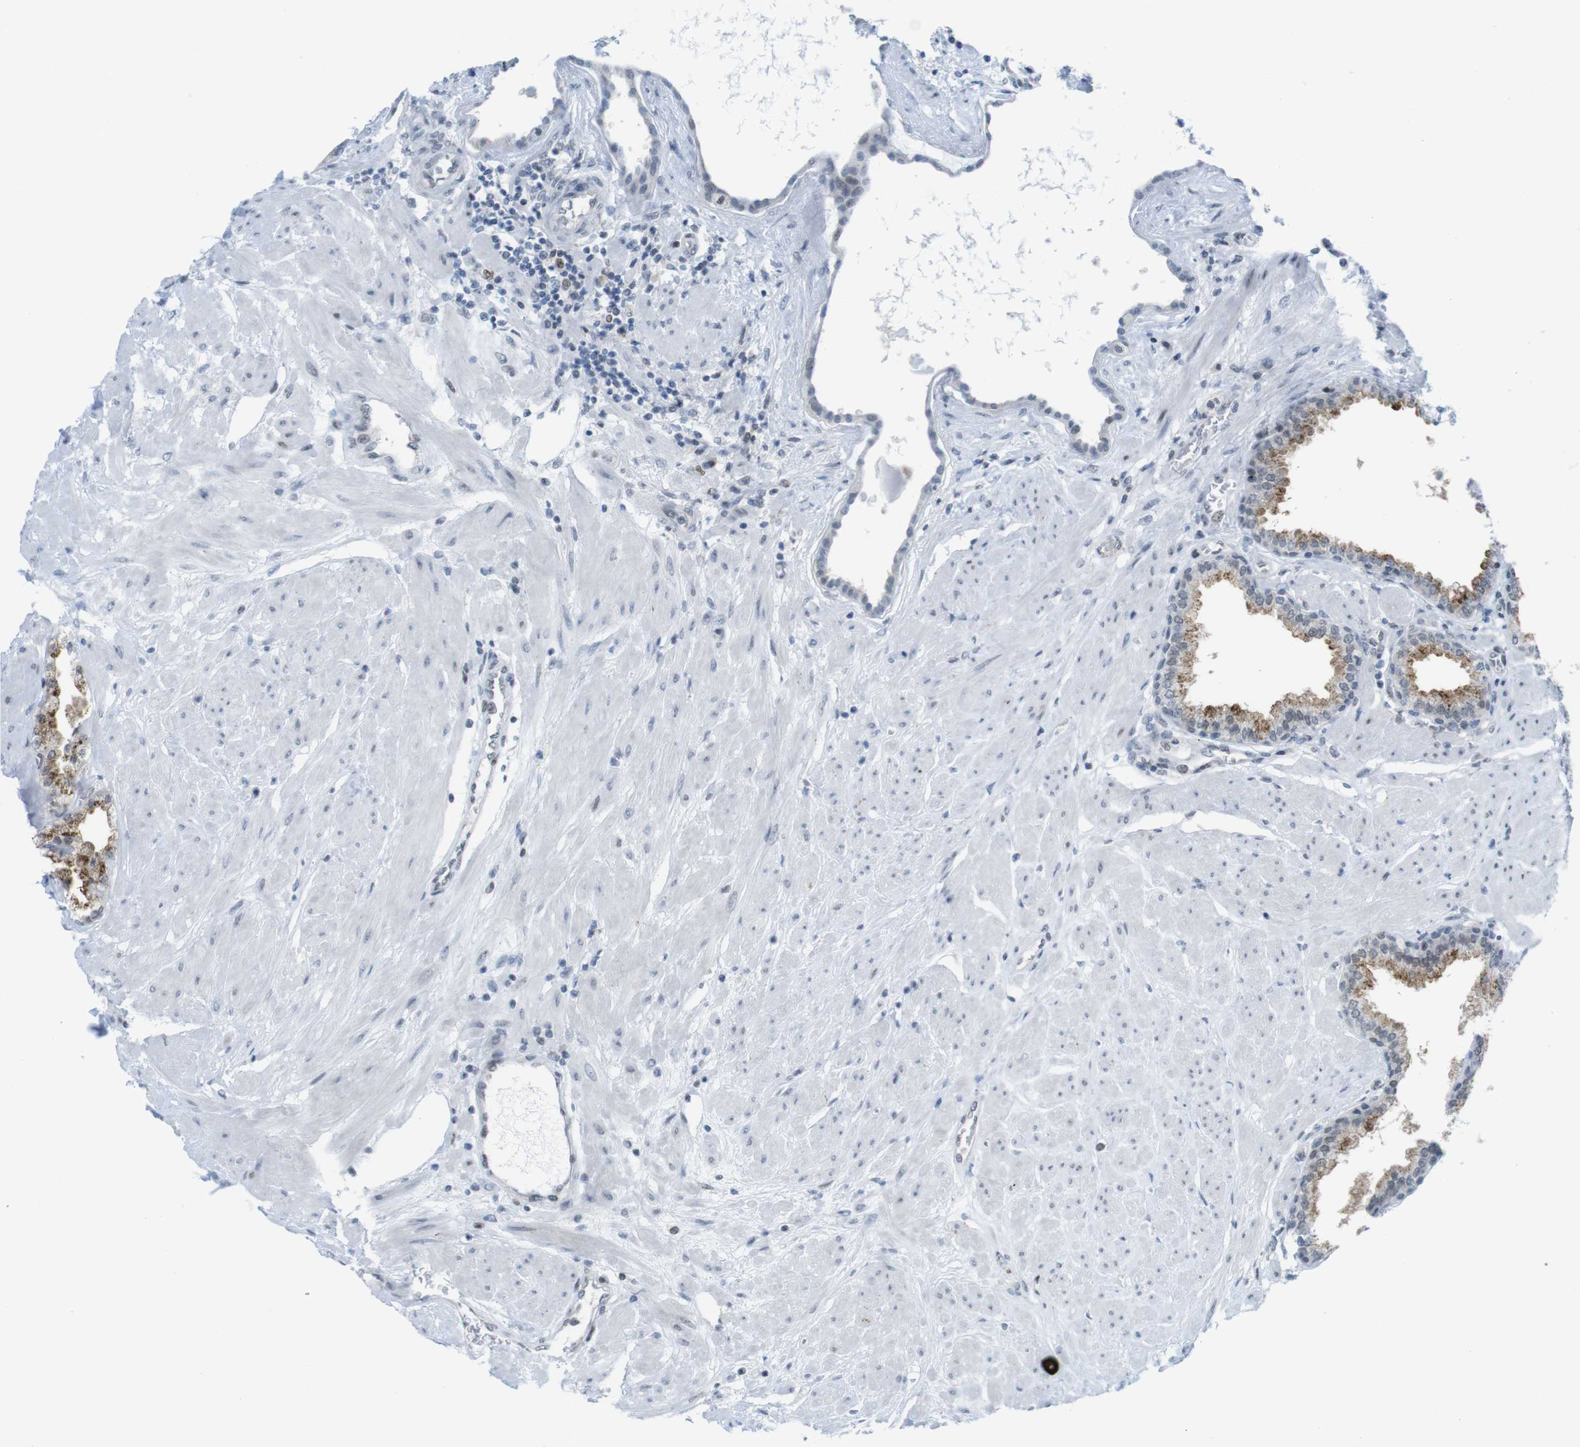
{"staining": {"intensity": "moderate", "quantity": "25%-75%", "location": "cytoplasmic/membranous,nuclear"}, "tissue": "prostate", "cell_type": "Glandular cells", "image_type": "normal", "snomed": [{"axis": "morphology", "description": "Normal tissue, NOS"}, {"axis": "topography", "description": "Prostate"}], "caption": "This micrograph demonstrates normal prostate stained with immunohistochemistry (IHC) to label a protein in brown. The cytoplasmic/membranous,nuclear of glandular cells show moderate positivity for the protein. Nuclei are counter-stained blue.", "gene": "UBB", "patient": {"sex": "male", "age": 51}}